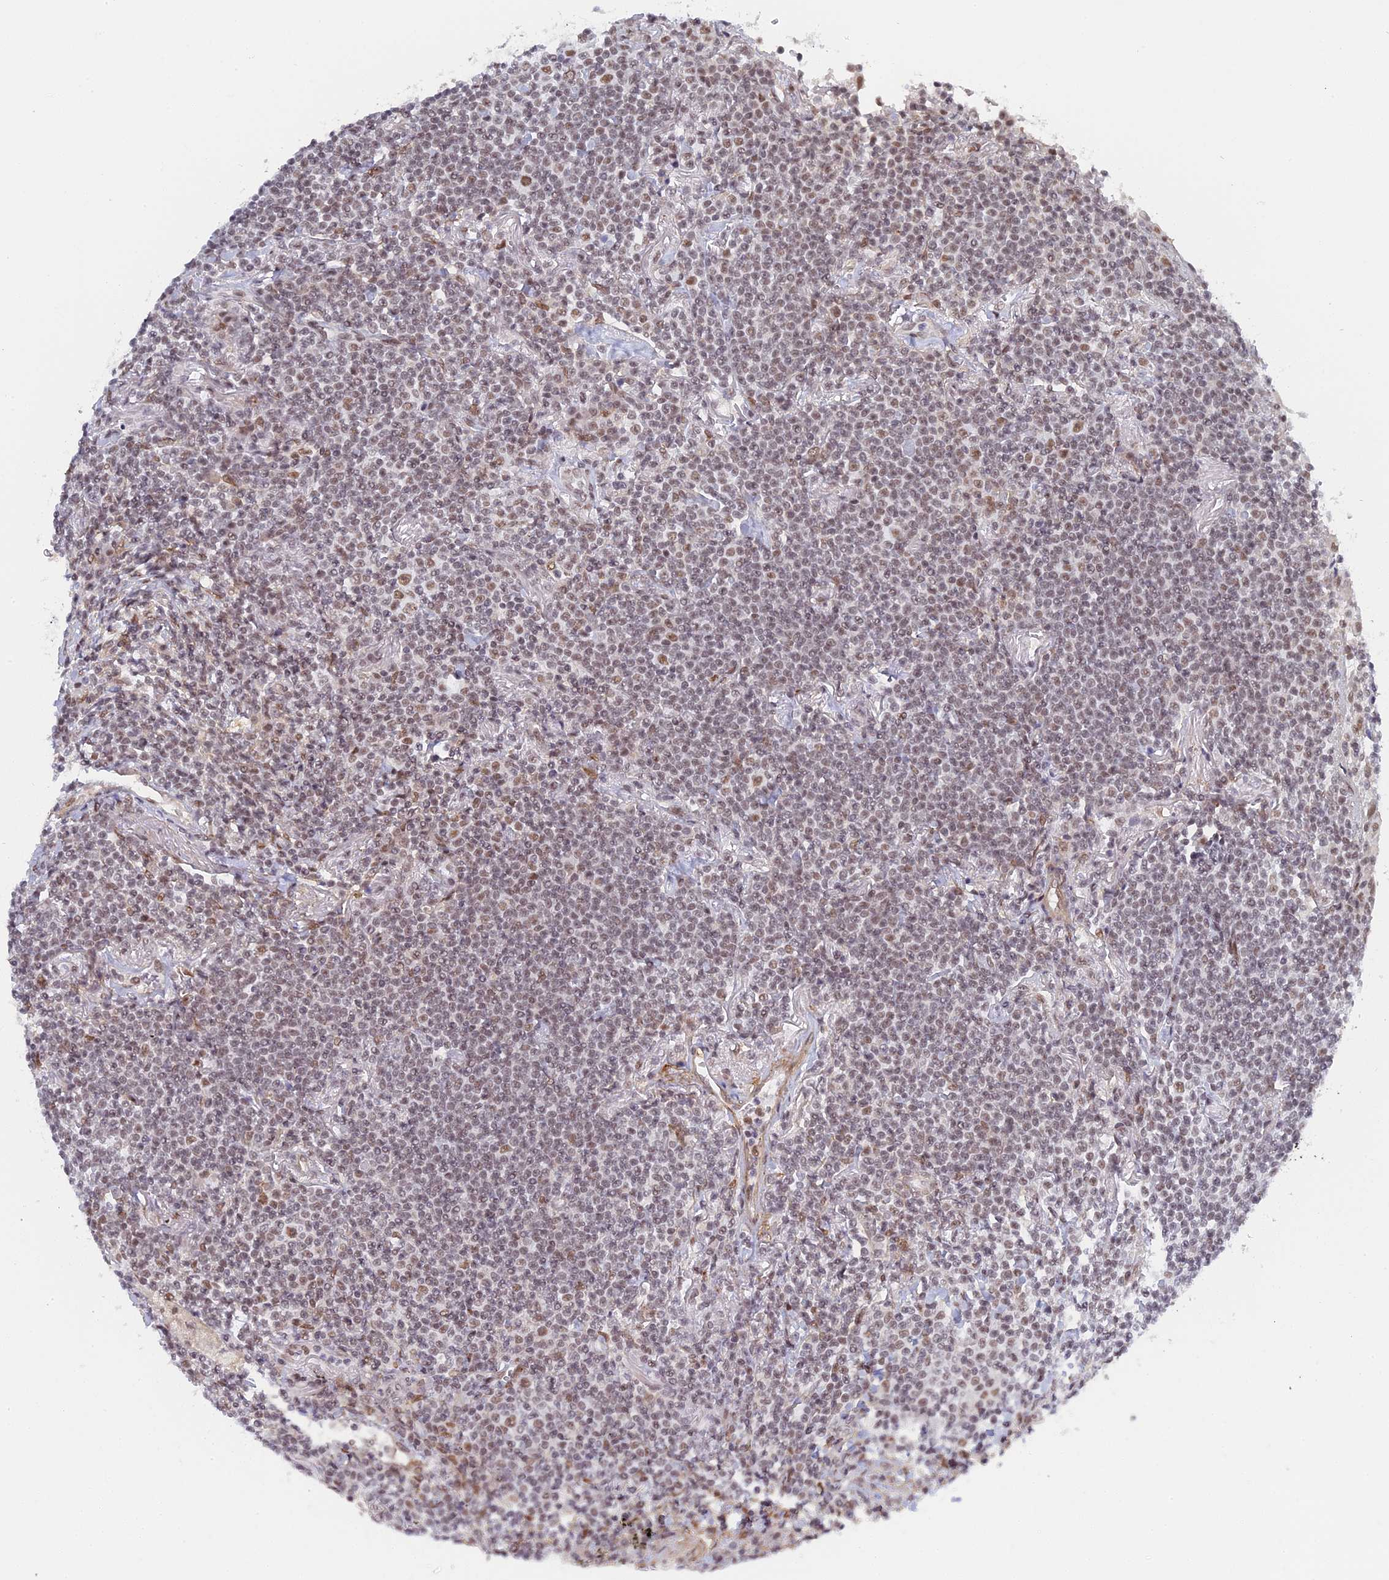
{"staining": {"intensity": "weak", "quantity": ">75%", "location": "nuclear"}, "tissue": "lymphoma", "cell_type": "Tumor cells", "image_type": "cancer", "snomed": [{"axis": "morphology", "description": "Malignant lymphoma, non-Hodgkin's type, Low grade"}, {"axis": "topography", "description": "Lung"}], "caption": "Immunohistochemistry histopathology image of neoplastic tissue: malignant lymphoma, non-Hodgkin's type (low-grade) stained using immunohistochemistry (IHC) demonstrates low levels of weak protein expression localized specifically in the nuclear of tumor cells, appearing as a nuclear brown color.", "gene": "CCDC85A", "patient": {"sex": "female", "age": 71}}